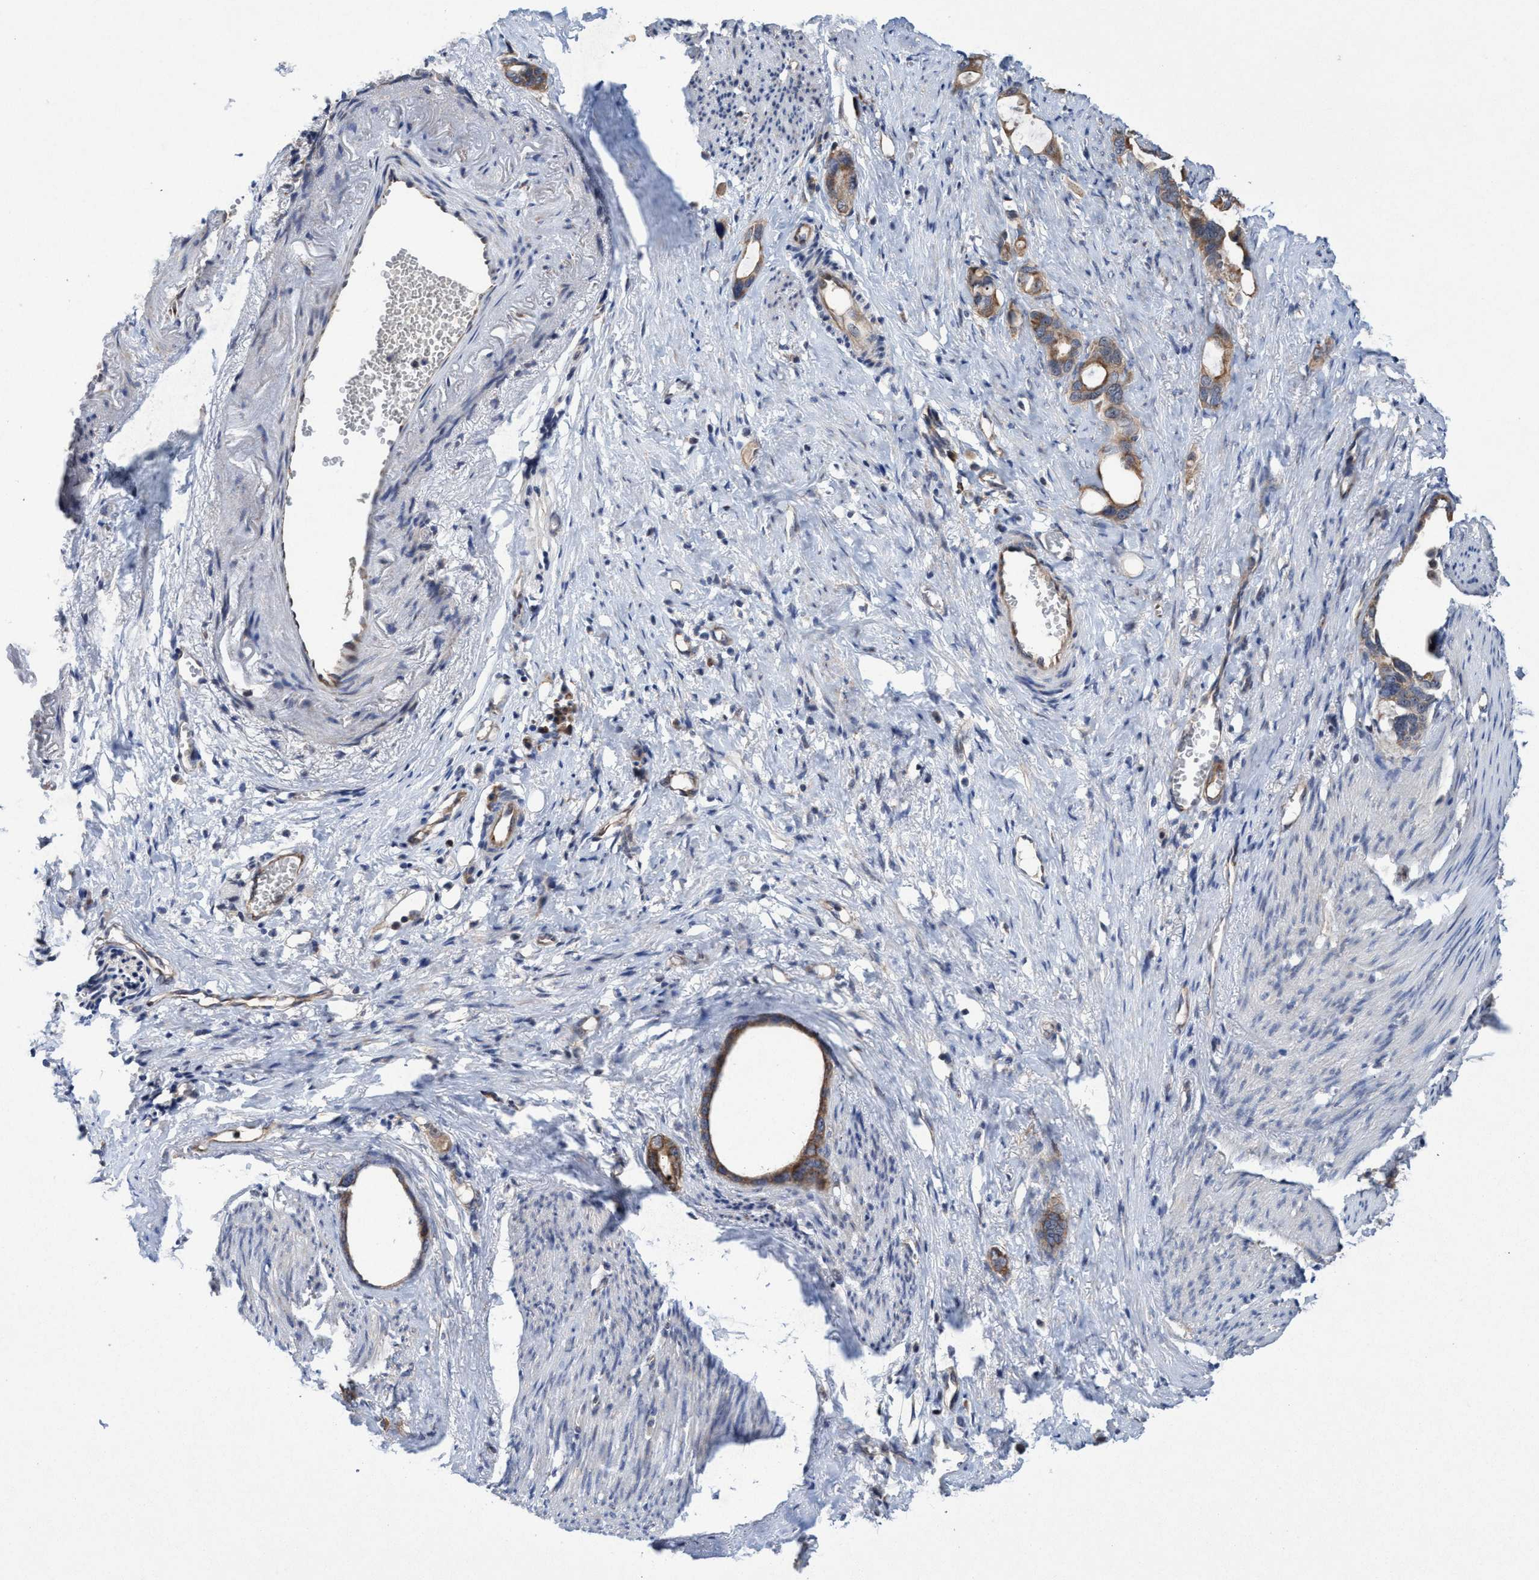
{"staining": {"intensity": "strong", "quantity": ">75%", "location": "cytoplasmic/membranous"}, "tissue": "stomach cancer", "cell_type": "Tumor cells", "image_type": "cancer", "snomed": [{"axis": "morphology", "description": "Adenocarcinoma, NOS"}, {"axis": "topography", "description": "Stomach"}], "caption": "Stomach cancer (adenocarcinoma) stained for a protein reveals strong cytoplasmic/membranous positivity in tumor cells.", "gene": "P2RY14", "patient": {"sex": "female", "age": 75}}